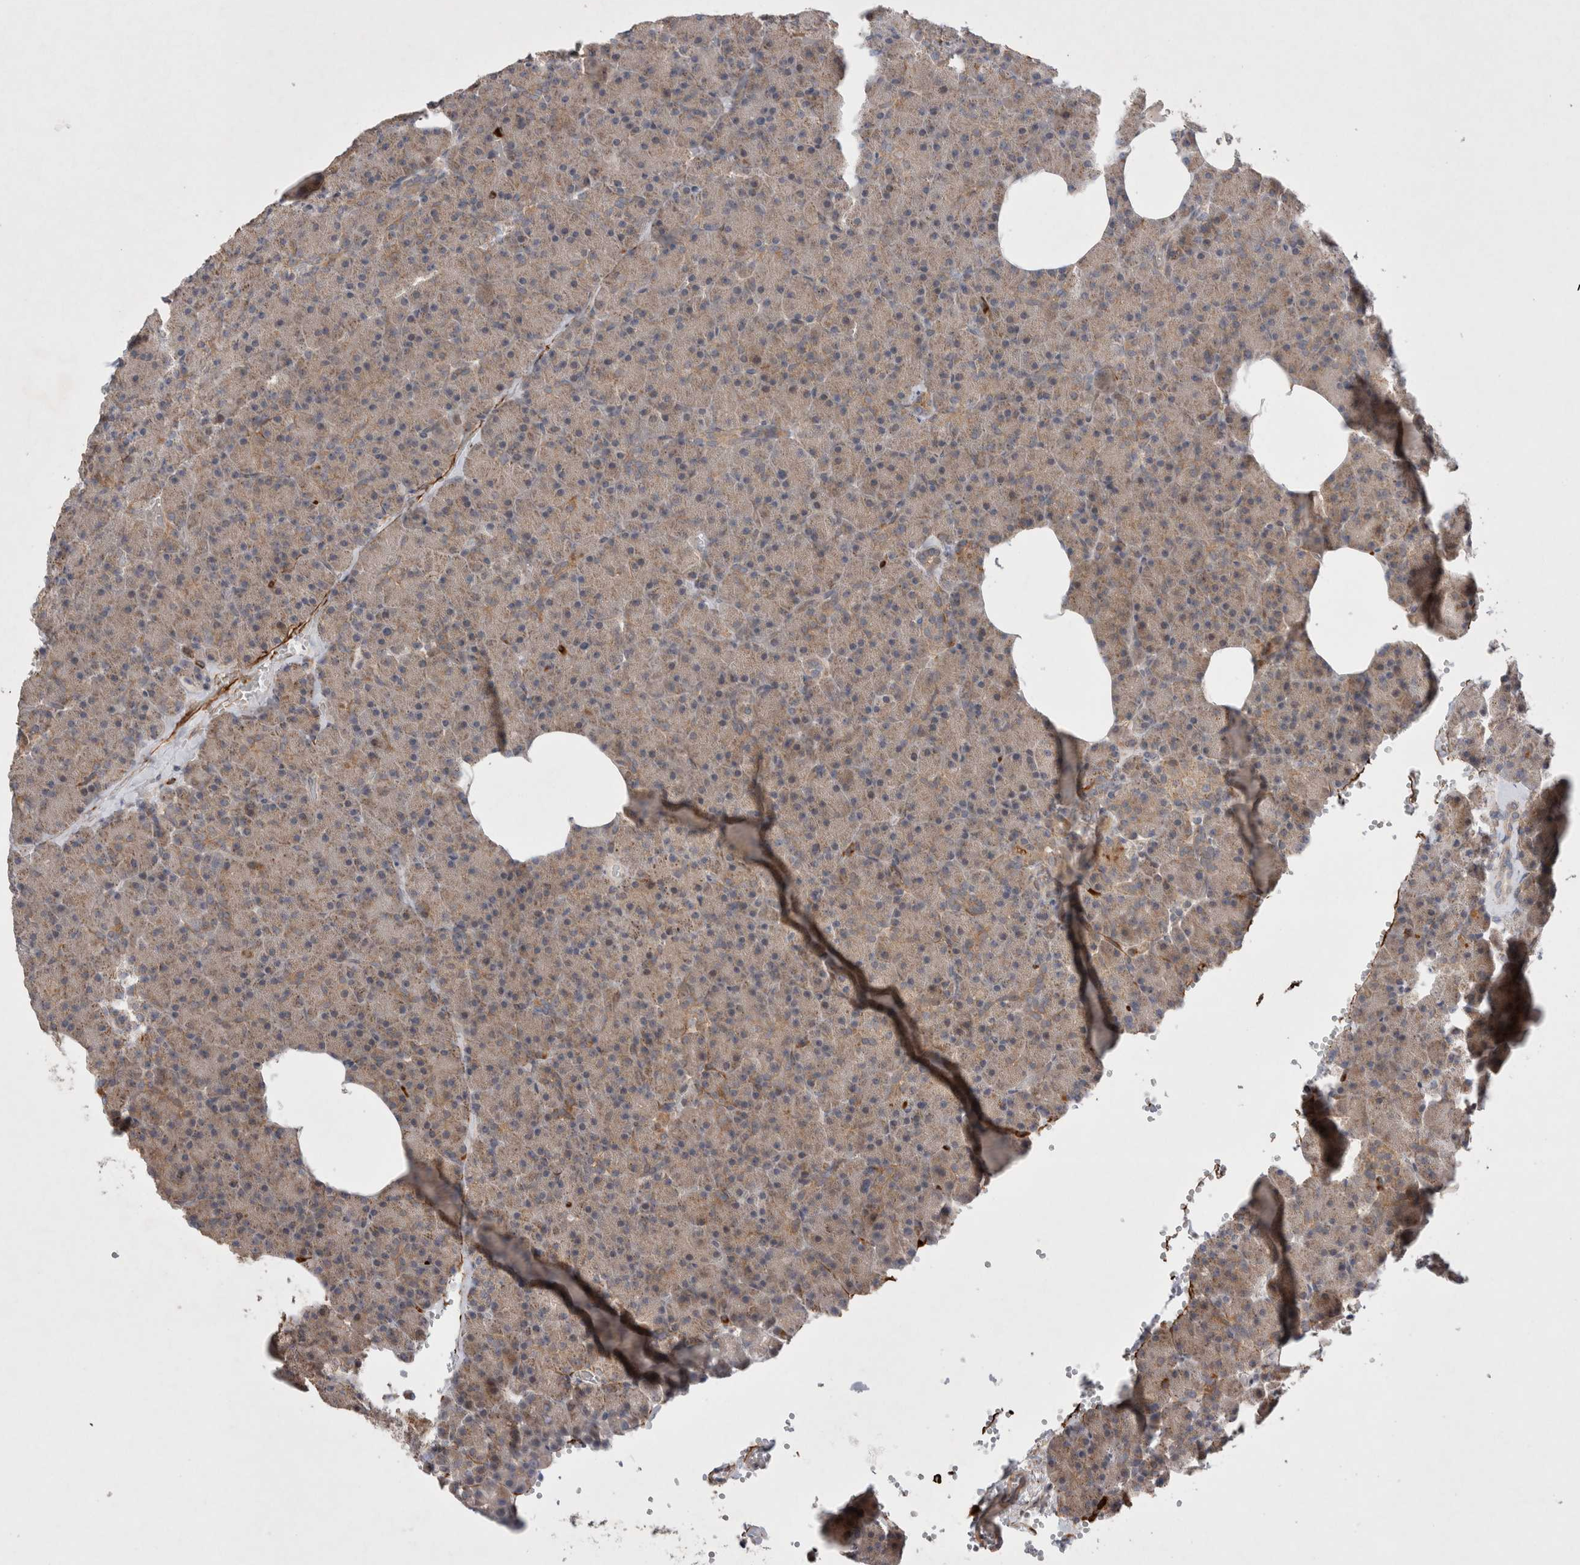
{"staining": {"intensity": "moderate", "quantity": "25%-75%", "location": "cytoplasmic/membranous"}, "tissue": "pancreas", "cell_type": "Exocrine glandular cells", "image_type": "normal", "snomed": [{"axis": "morphology", "description": "Normal tissue, NOS"}, {"axis": "morphology", "description": "Carcinoid, malignant, NOS"}, {"axis": "topography", "description": "Pancreas"}], "caption": "IHC (DAB (3,3'-diaminobenzidine)) staining of benign pancreas shows moderate cytoplasmic/membranous protein expression in about 25%-75% of exocrine glandular cells.", "gene": "GSDMB", "patient": {"sex": "female", "age": 35}}